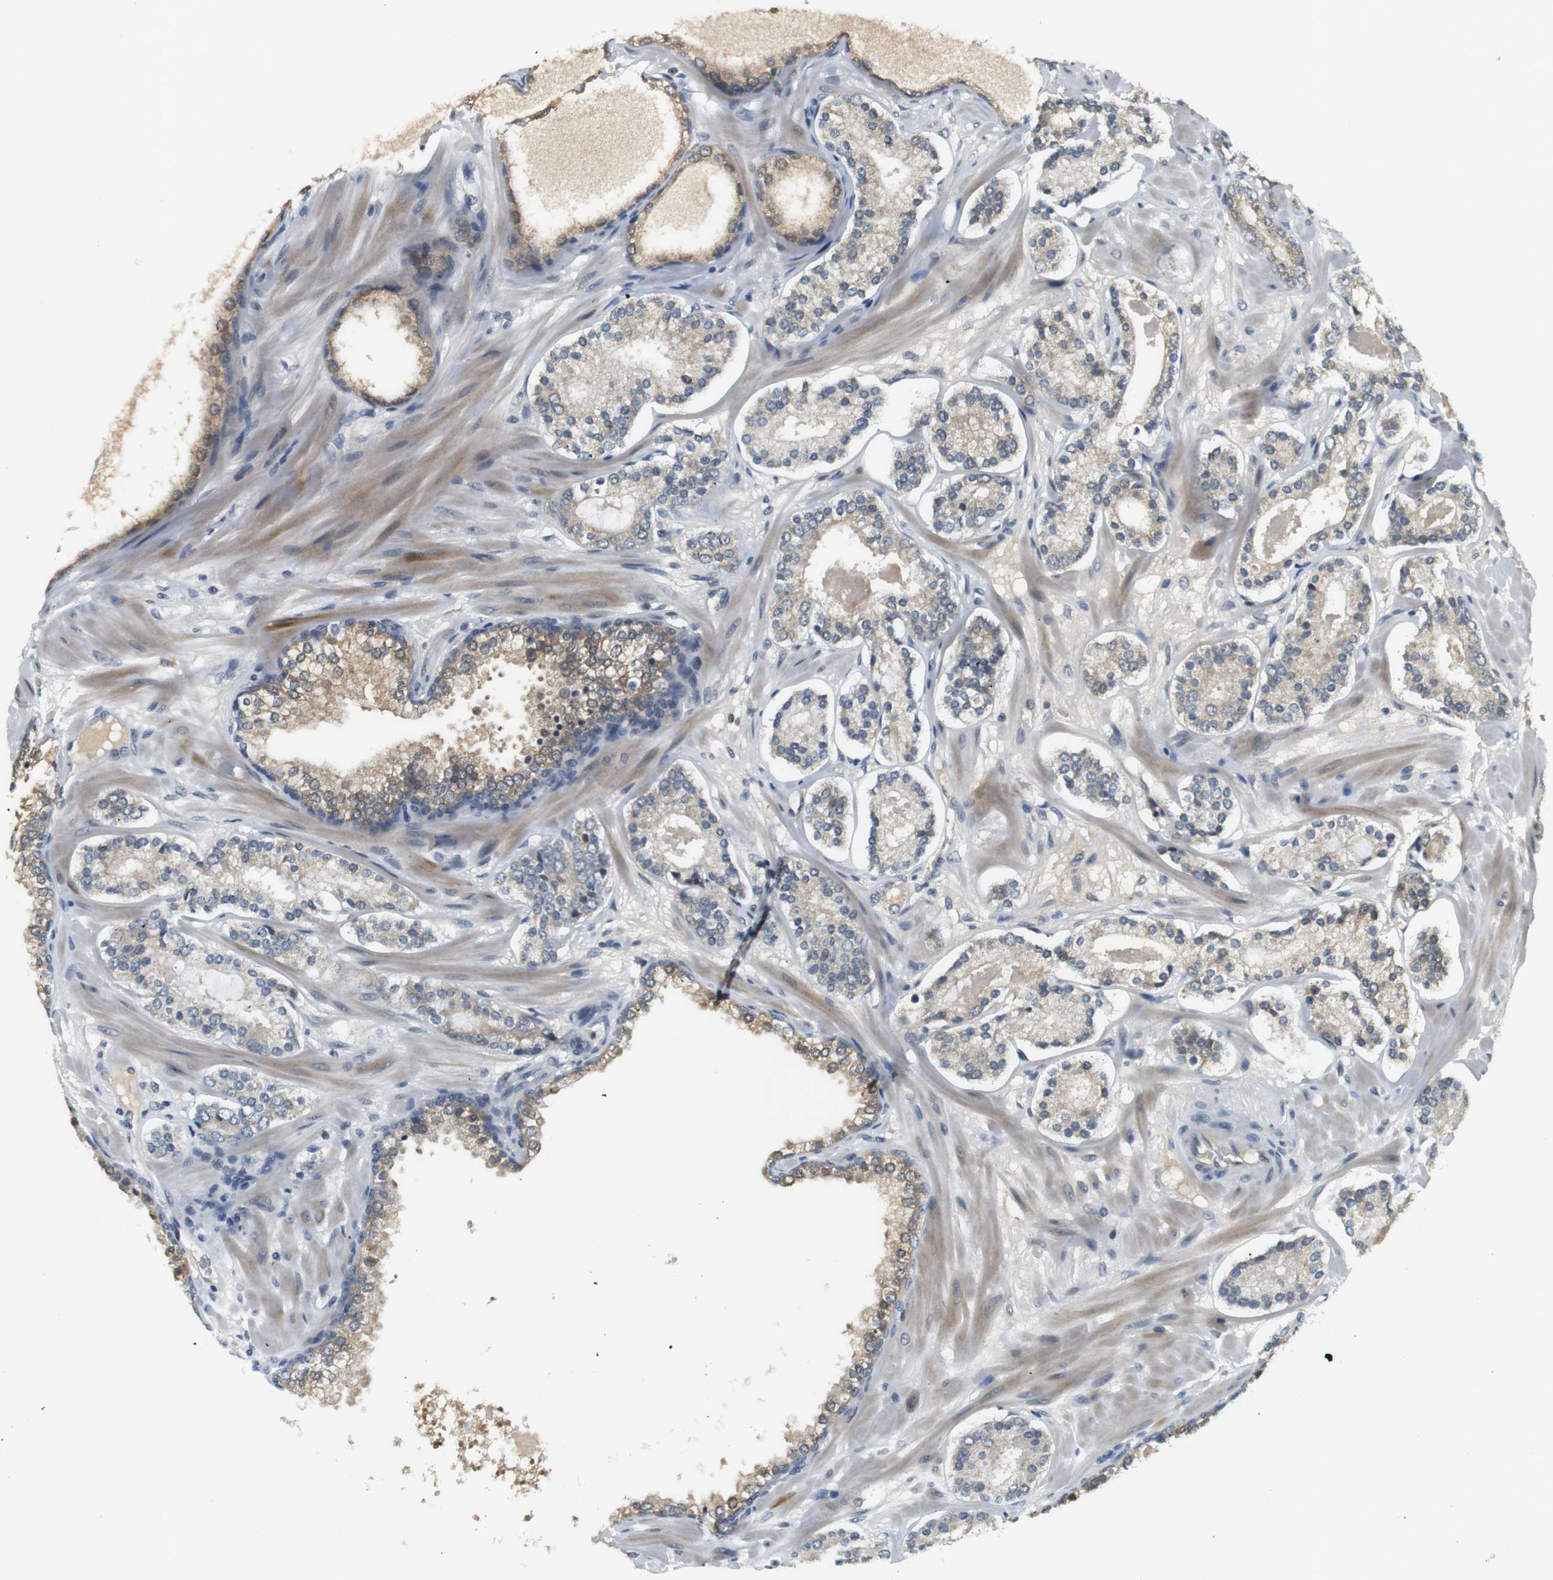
{"staining": {"intensity": "weak", "quantity": "<25%", "location": "cytoplasmic/membranous"}, "tissue": "prostate cancer", "cell_type": "Tumor cells", "image_type": "cancer", "snomed": [{"axis": "morphology", "description": "Adenocarcinoma, Low grade"}, {"axis": "topography", "description": "Prostate"}], "caption": "Tumor cells are negative for brown protein staining in prostate low-grade adenocarcinoma.", "gene": "WNT7A", "patient": {"sex": "male", "age": 63}}